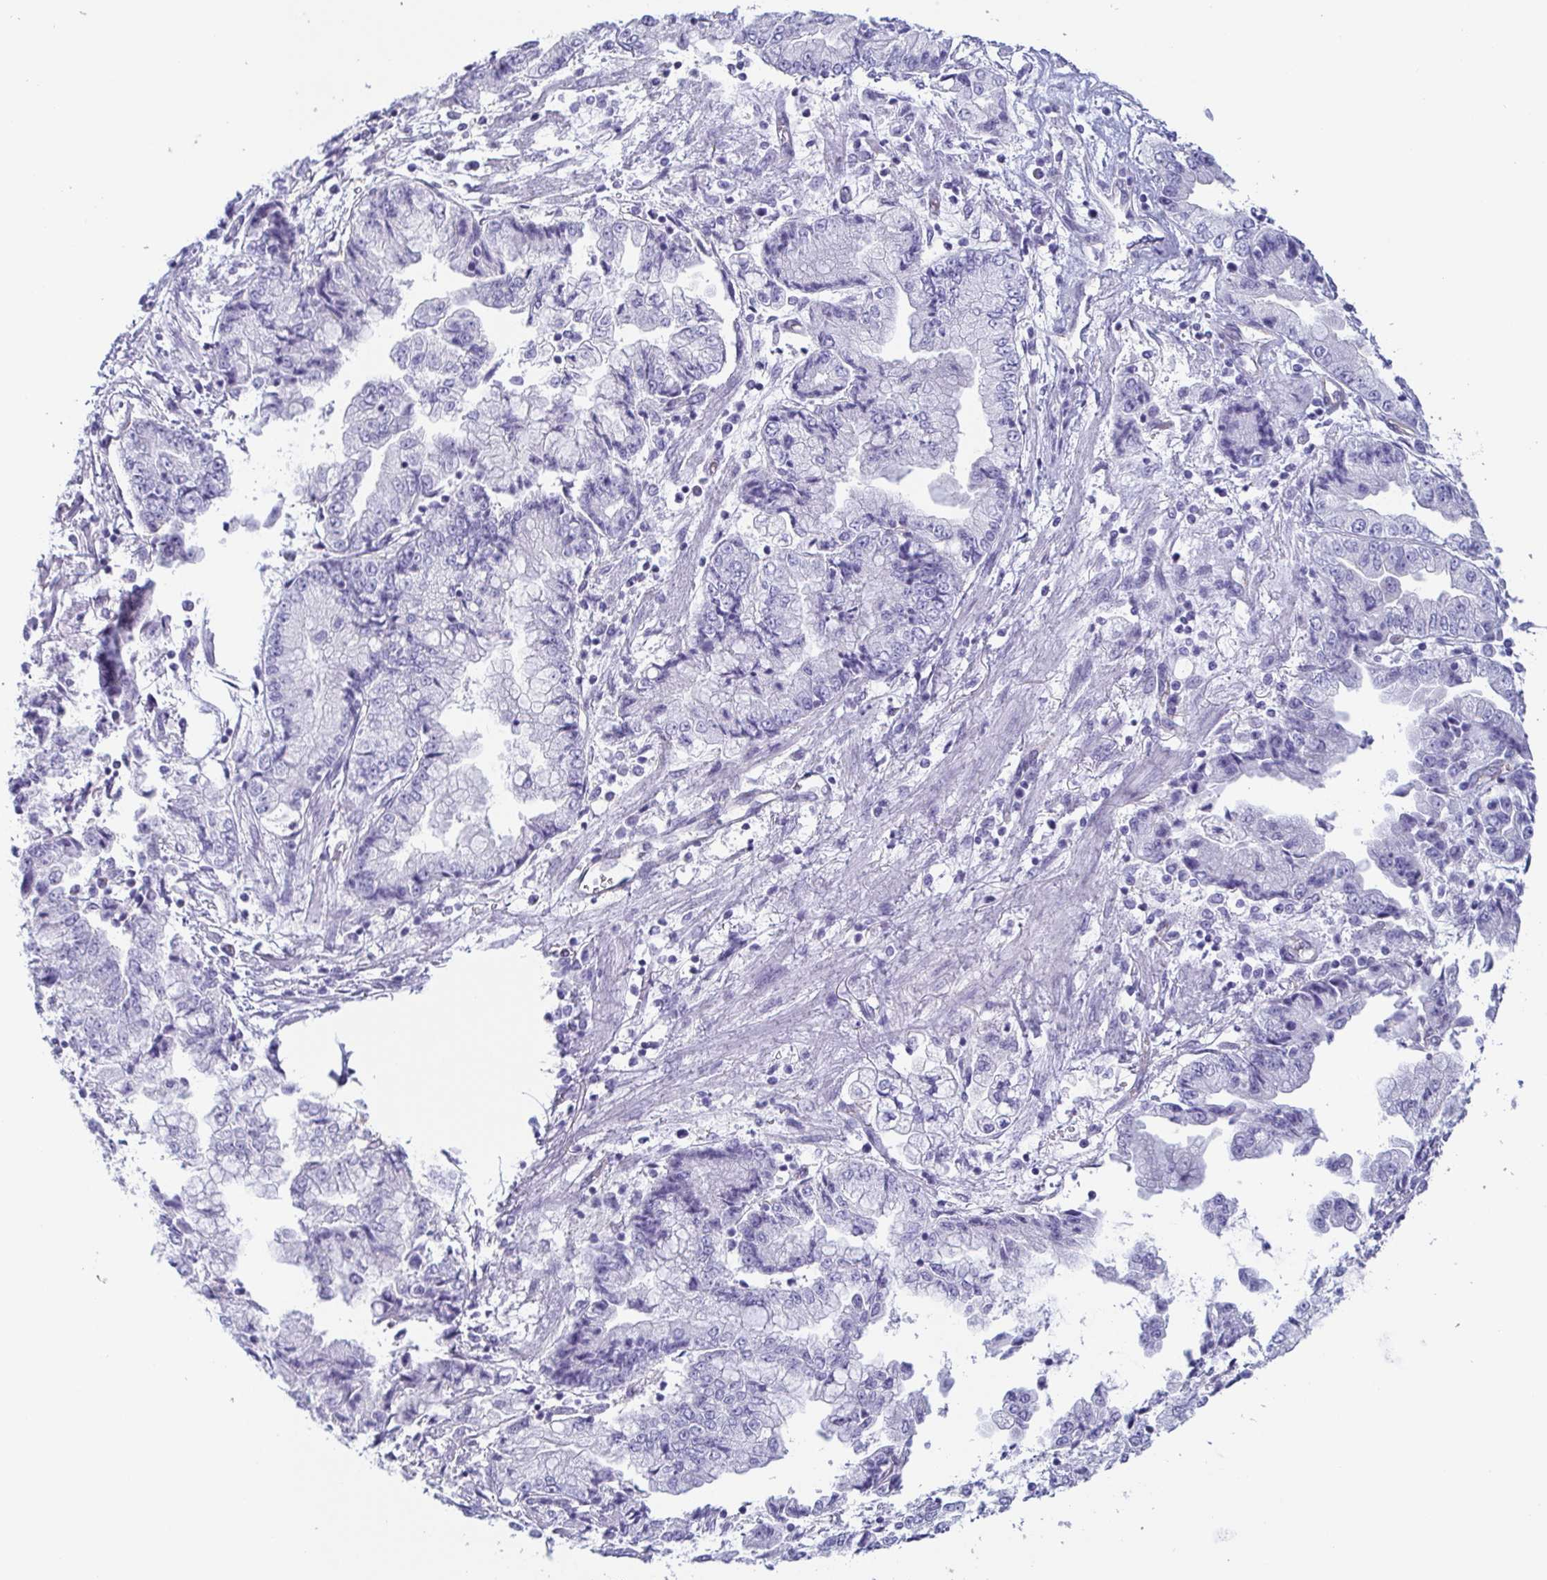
{"staining": {"intensity": "negative", "quantity": "none", "location": "none"}, "tissue": "stomach cancer", "cell_type": "Tumor cells", "image_type": "cancer", "snomed": [{"axis": "morphology", "description": "Adenocarcinoma, NOS"}, {"axis": "topography", "description": "Stomach, upper"}], "caption": "A micrograph of stomach cancer (adenocarcinoma) stained for a protein reveals no brown staining in tumor cells.", "gene": "PRR4", "patient": {"sex": "female", "age": 74}}